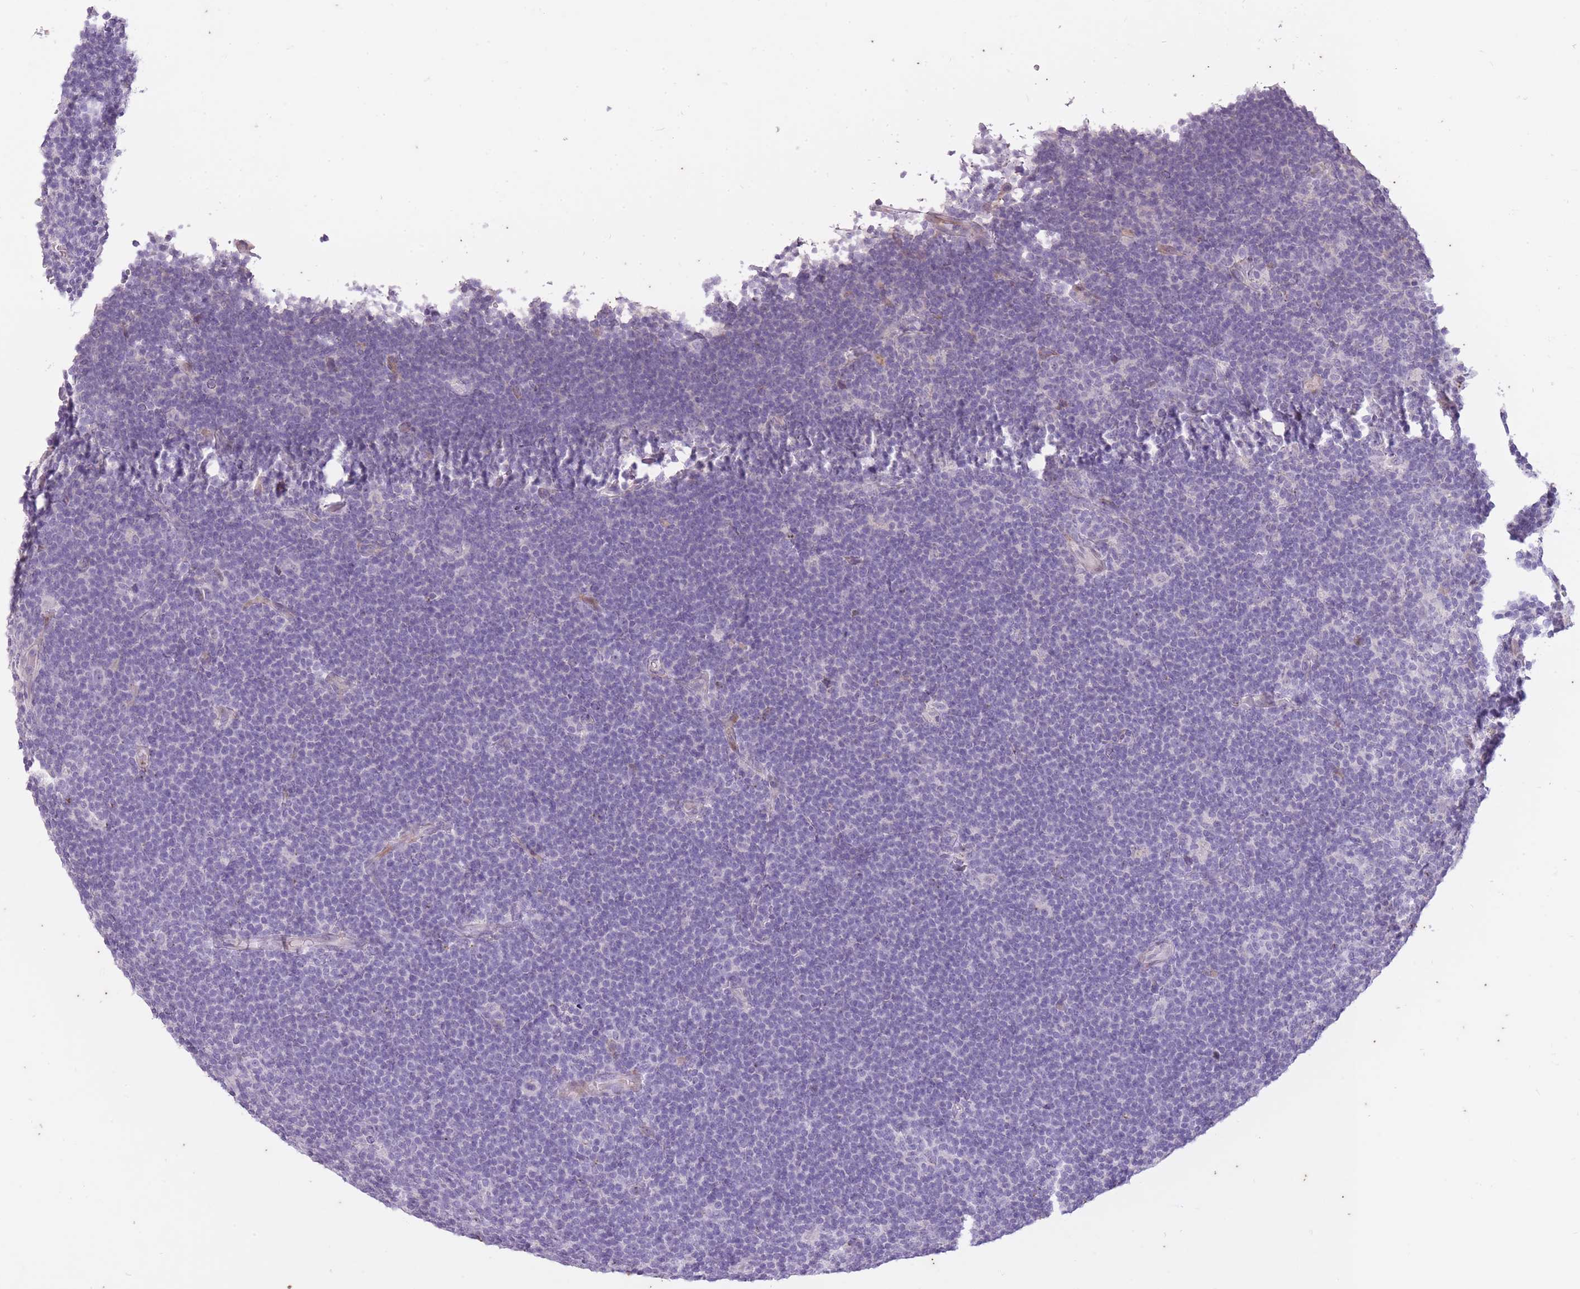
{"staining": {"intensity": "negative", "quantity": "none", "location": "none"}, "tissue": "lymphoma", "cell_type": "Tumor cells", "image_type": "cancer", "snomed": [{"axis": "morphology", "description": "Hodgkin's disease, NOS"}, {"axis": "topography", "description": "Lymph node"}], "caption": "Immunohistochemistry (IHC) image of neoplastic tissue: lymphoma stained with DAB exhibits no significant protein expression in tumor cells.", "gene": "CNTNAP3", "patient": {"sex": "female", "age": 57}}